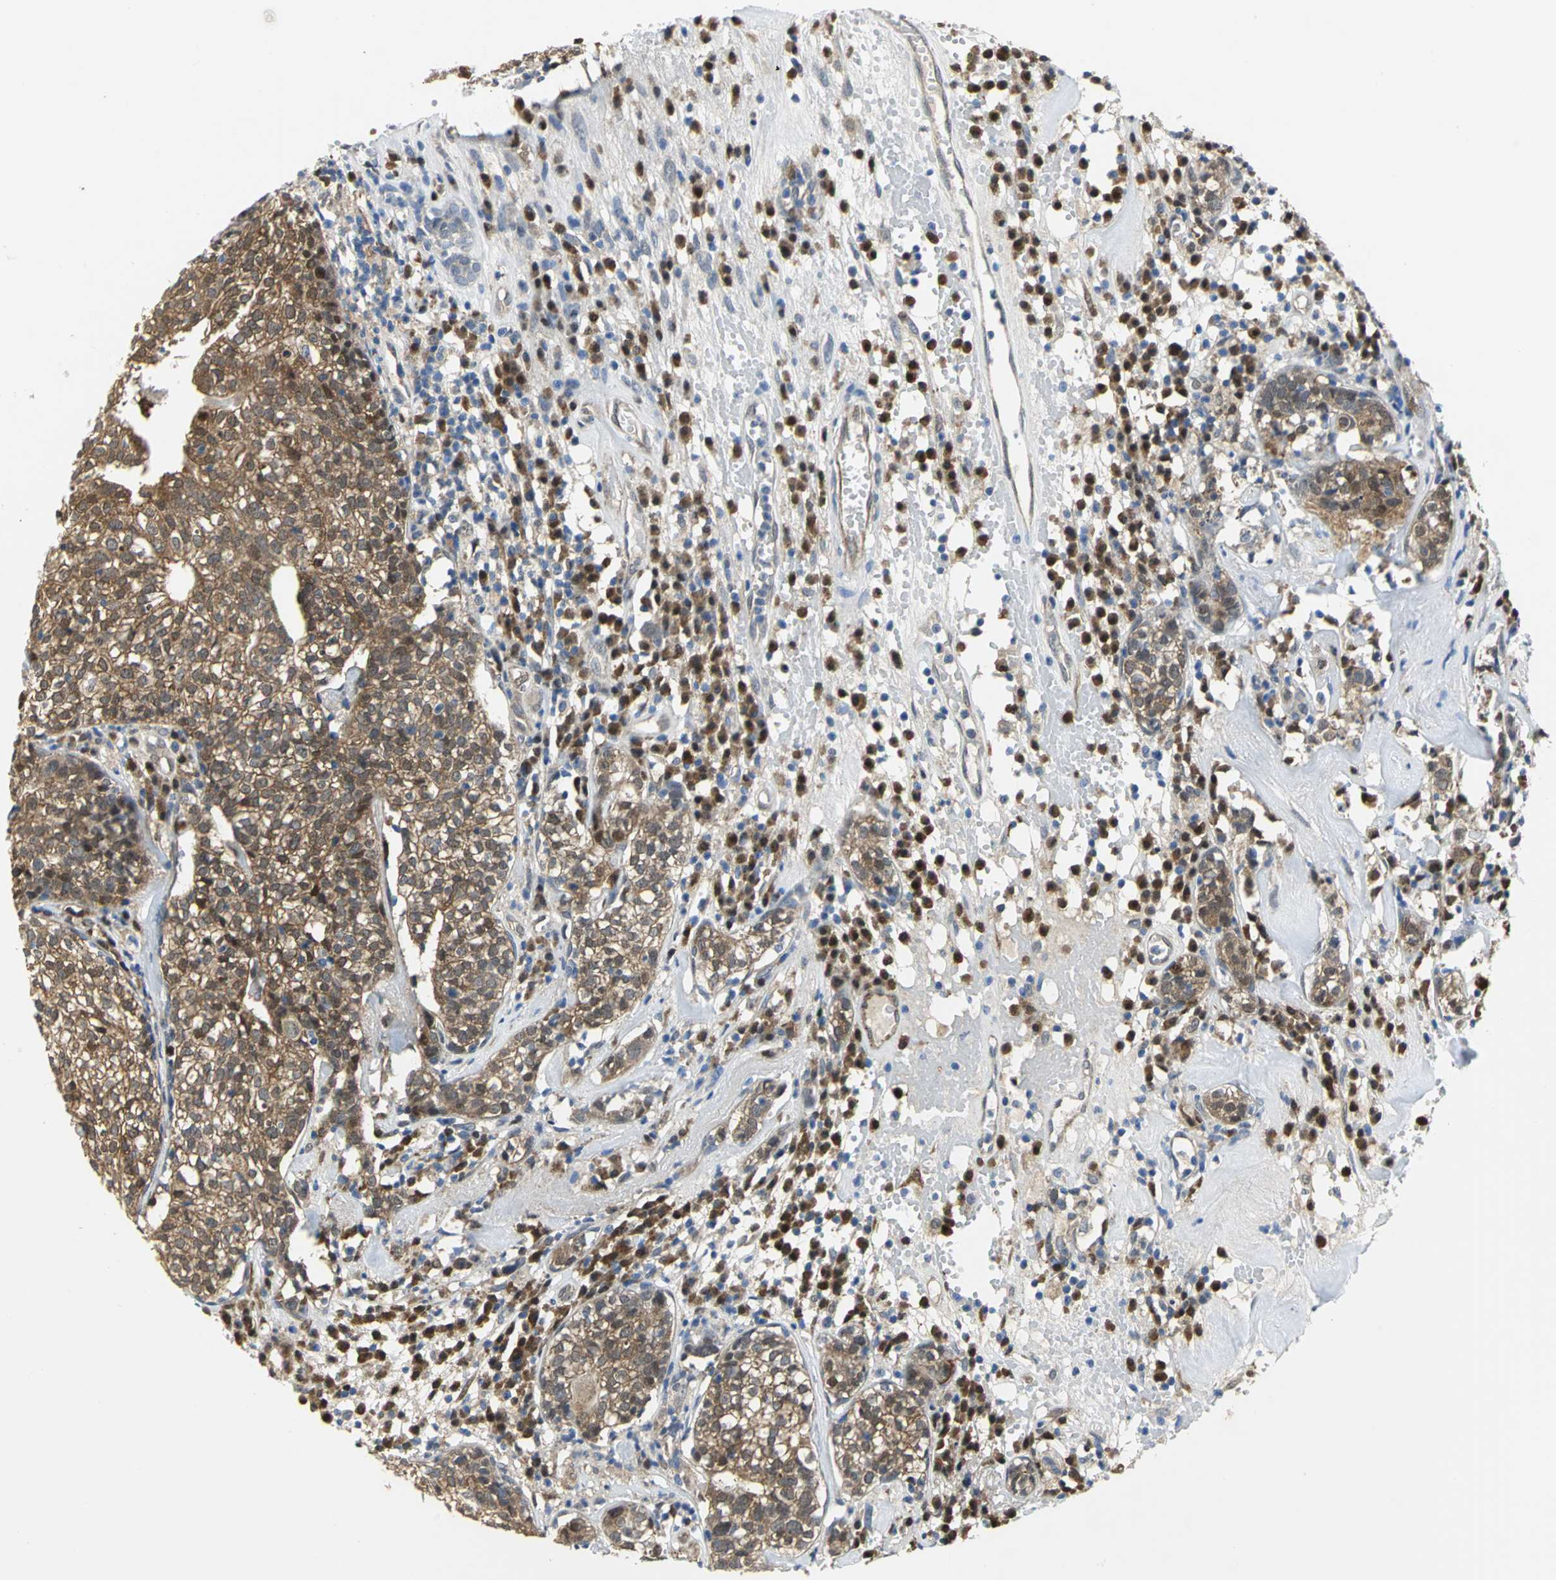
{"staining": {"intensity": "moderate", "quantity": ">75%", "location": "cytoplasmic/membranous"}, "tissue": "head and neck cancer", "cell_type": "Tumor cells", "image_type": "cancer", "snomed": [{"axis": "morphology", "description": "Adenocarcinoma, NOS"}, {"axis": "topography", "description": "Salivary gland"}, {"axis": "topography", "description": "Head-Neck"}], "caption": "Immunohistochemical staining of head and neck adenocarcinoma demonstrates medium levels of moderate cytoplasmic/membranous protein staining in approximately >75% of tumor cells. (Stains: DAB in brown, nuclei in blue, Microscopy: brightfield microscopy at high magnification).", "gene": "PGM3", "patient": {"sex": "female", "age": 65}}